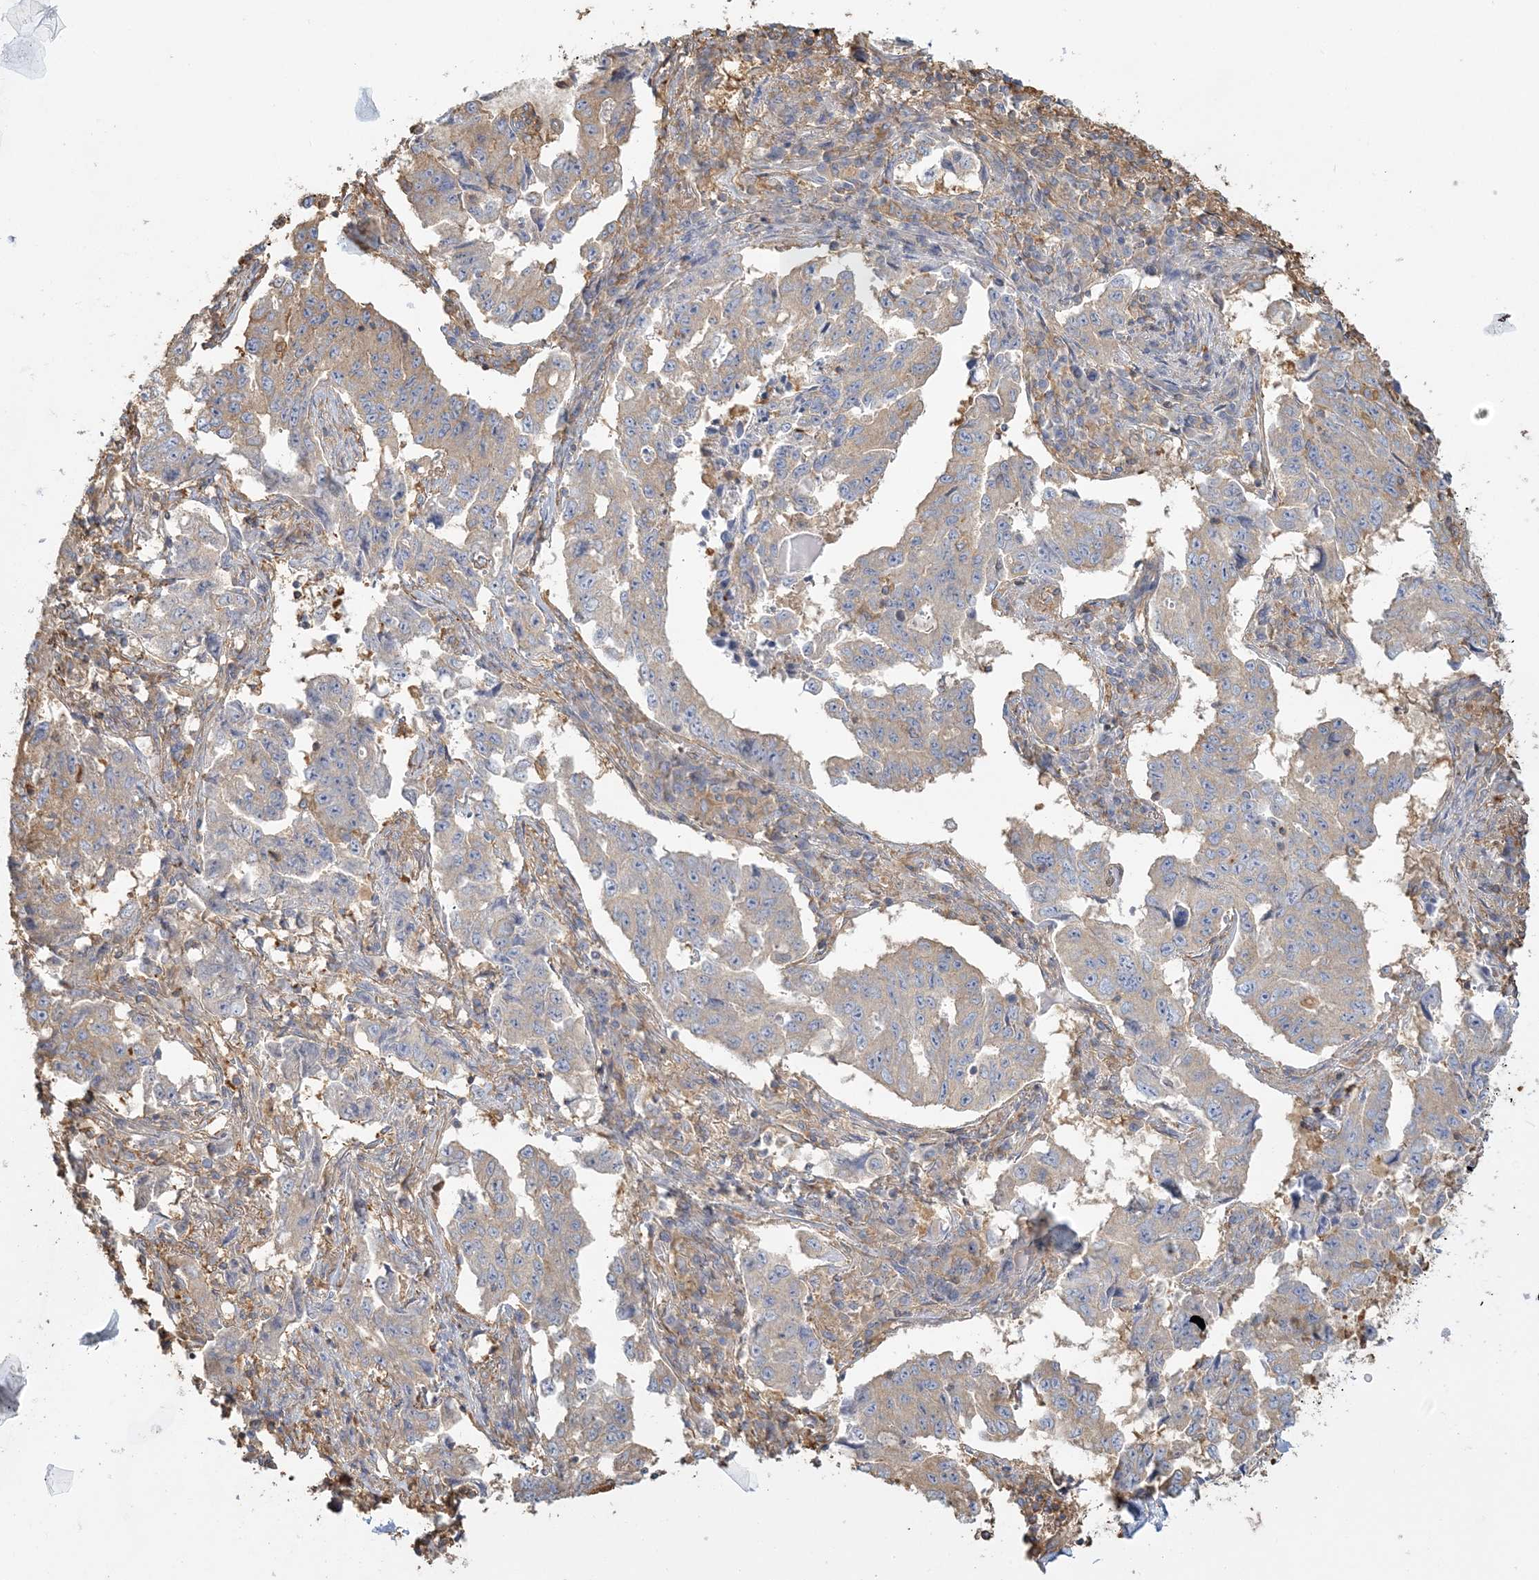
{"staining": {"intensity": "weak", "quantity": "<25%", "location": "cytoplasmic/membranous"}, "tissue": "lung cancer", "cell_type": "Tumor cells", "image_type": "cancer", "snomed": [{"axis": "morphology", "description": "Adenocarcinoma, NOS"}, {"axis": "topography", "description": "Lung"}], "caption": "DAB immunohistochemical staining of lung cancer (adenocarcinoma) displays no significant staining in tumor cells.", "gene": "ANKS1A", "patient": {"sex": "female", "age": 51}}